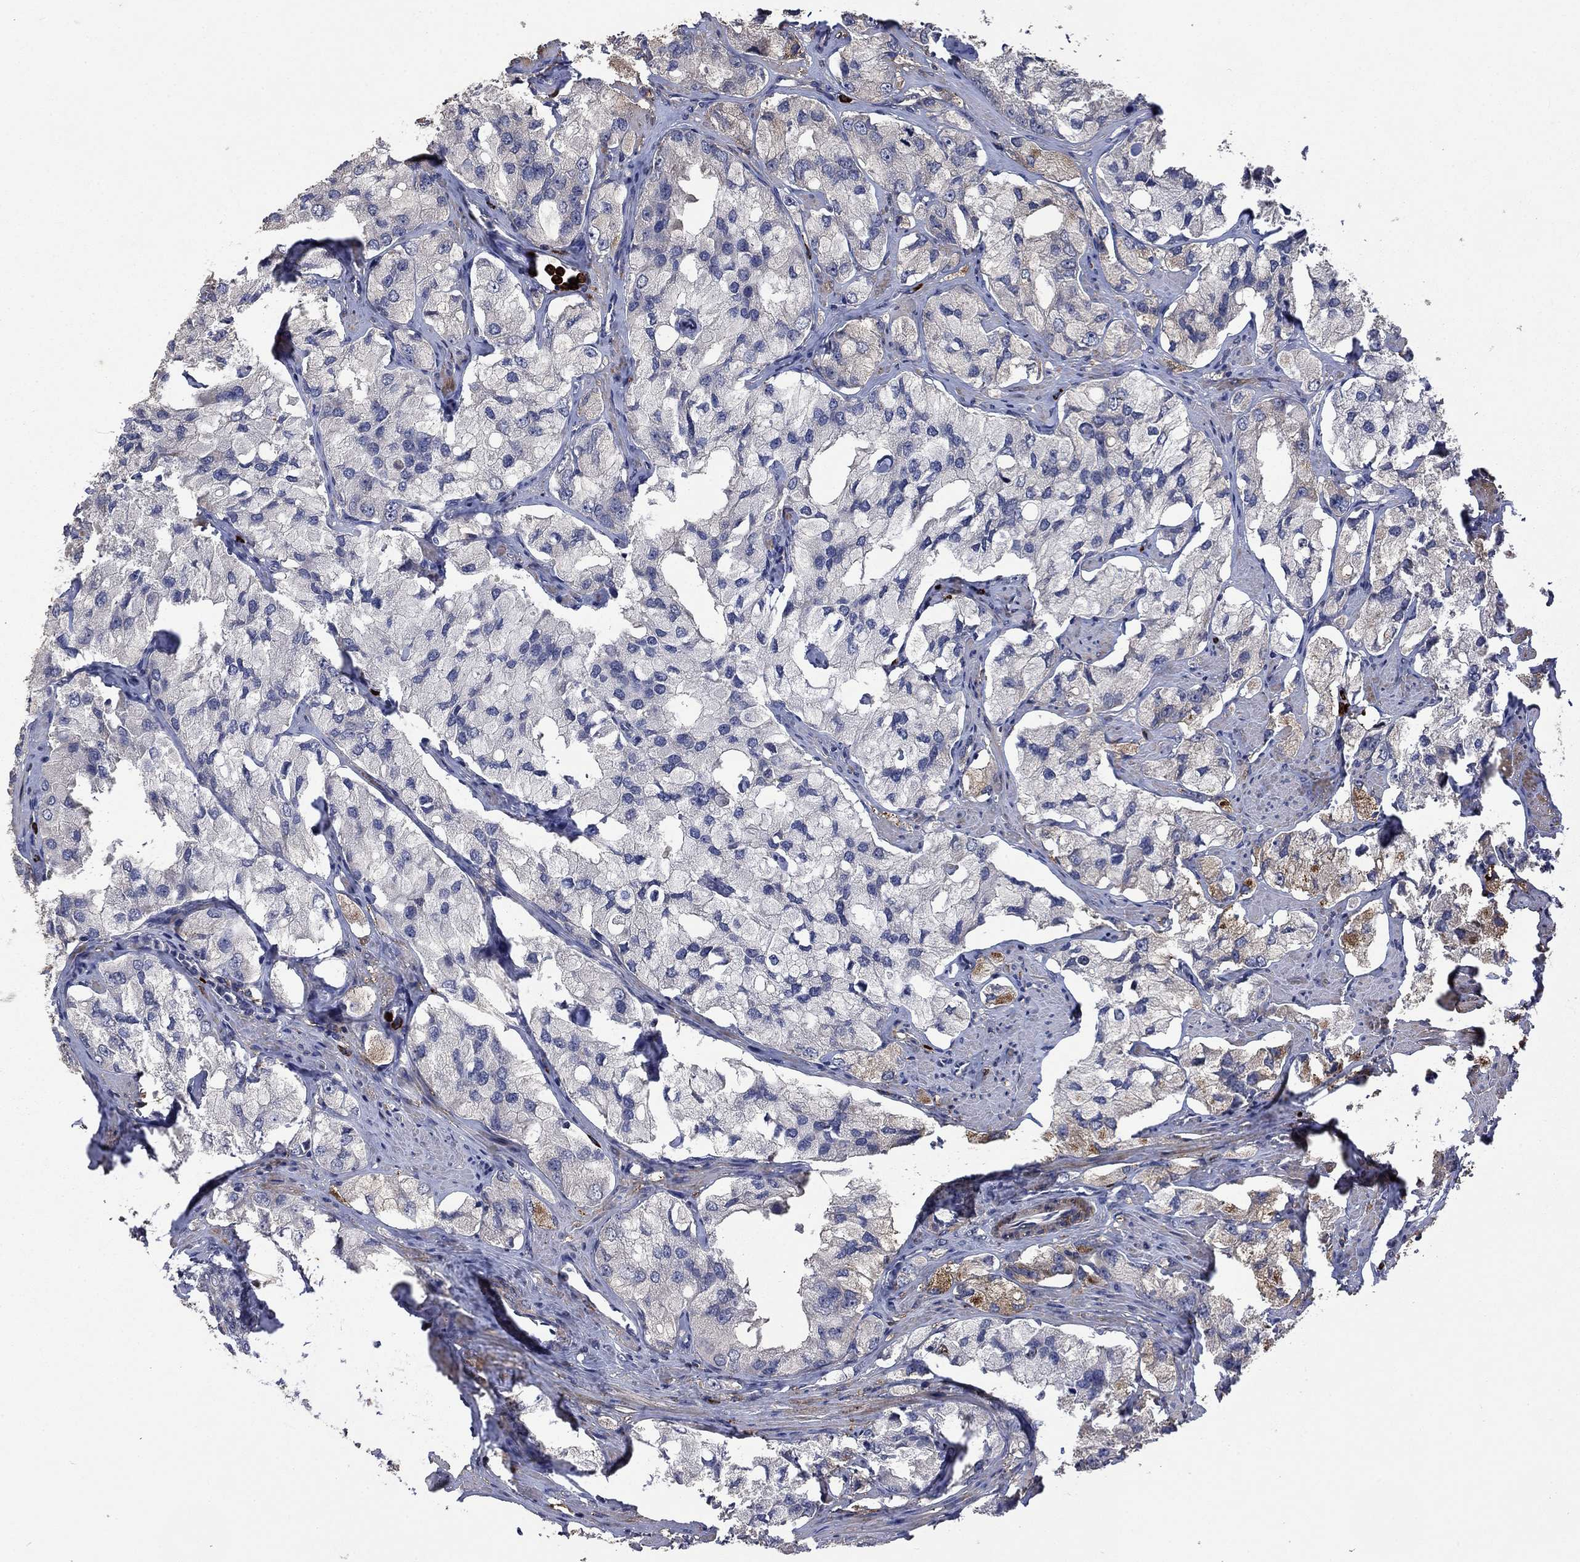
{"staining": {"intensity": "negative", "quantity": "none", "location": "none"}, "tissue": "prostate cancer", "cell_type": "Tumor cells", "image_type": "cancer", "snomed": [{"axis": "morphology", "description": "Adenocarcinoma, NOS"}, {"axis": "topography", "description": "Prostate and seminal vesicle, NOS"}, {"axis": "topography", "description": "Prostate"}], "caption": "Image shows no protein expression in tumor cells of adenocarcinoma (prostate) tissue.", "gene": "VCAN", "patient": {"sex": "male", "age": 64}}